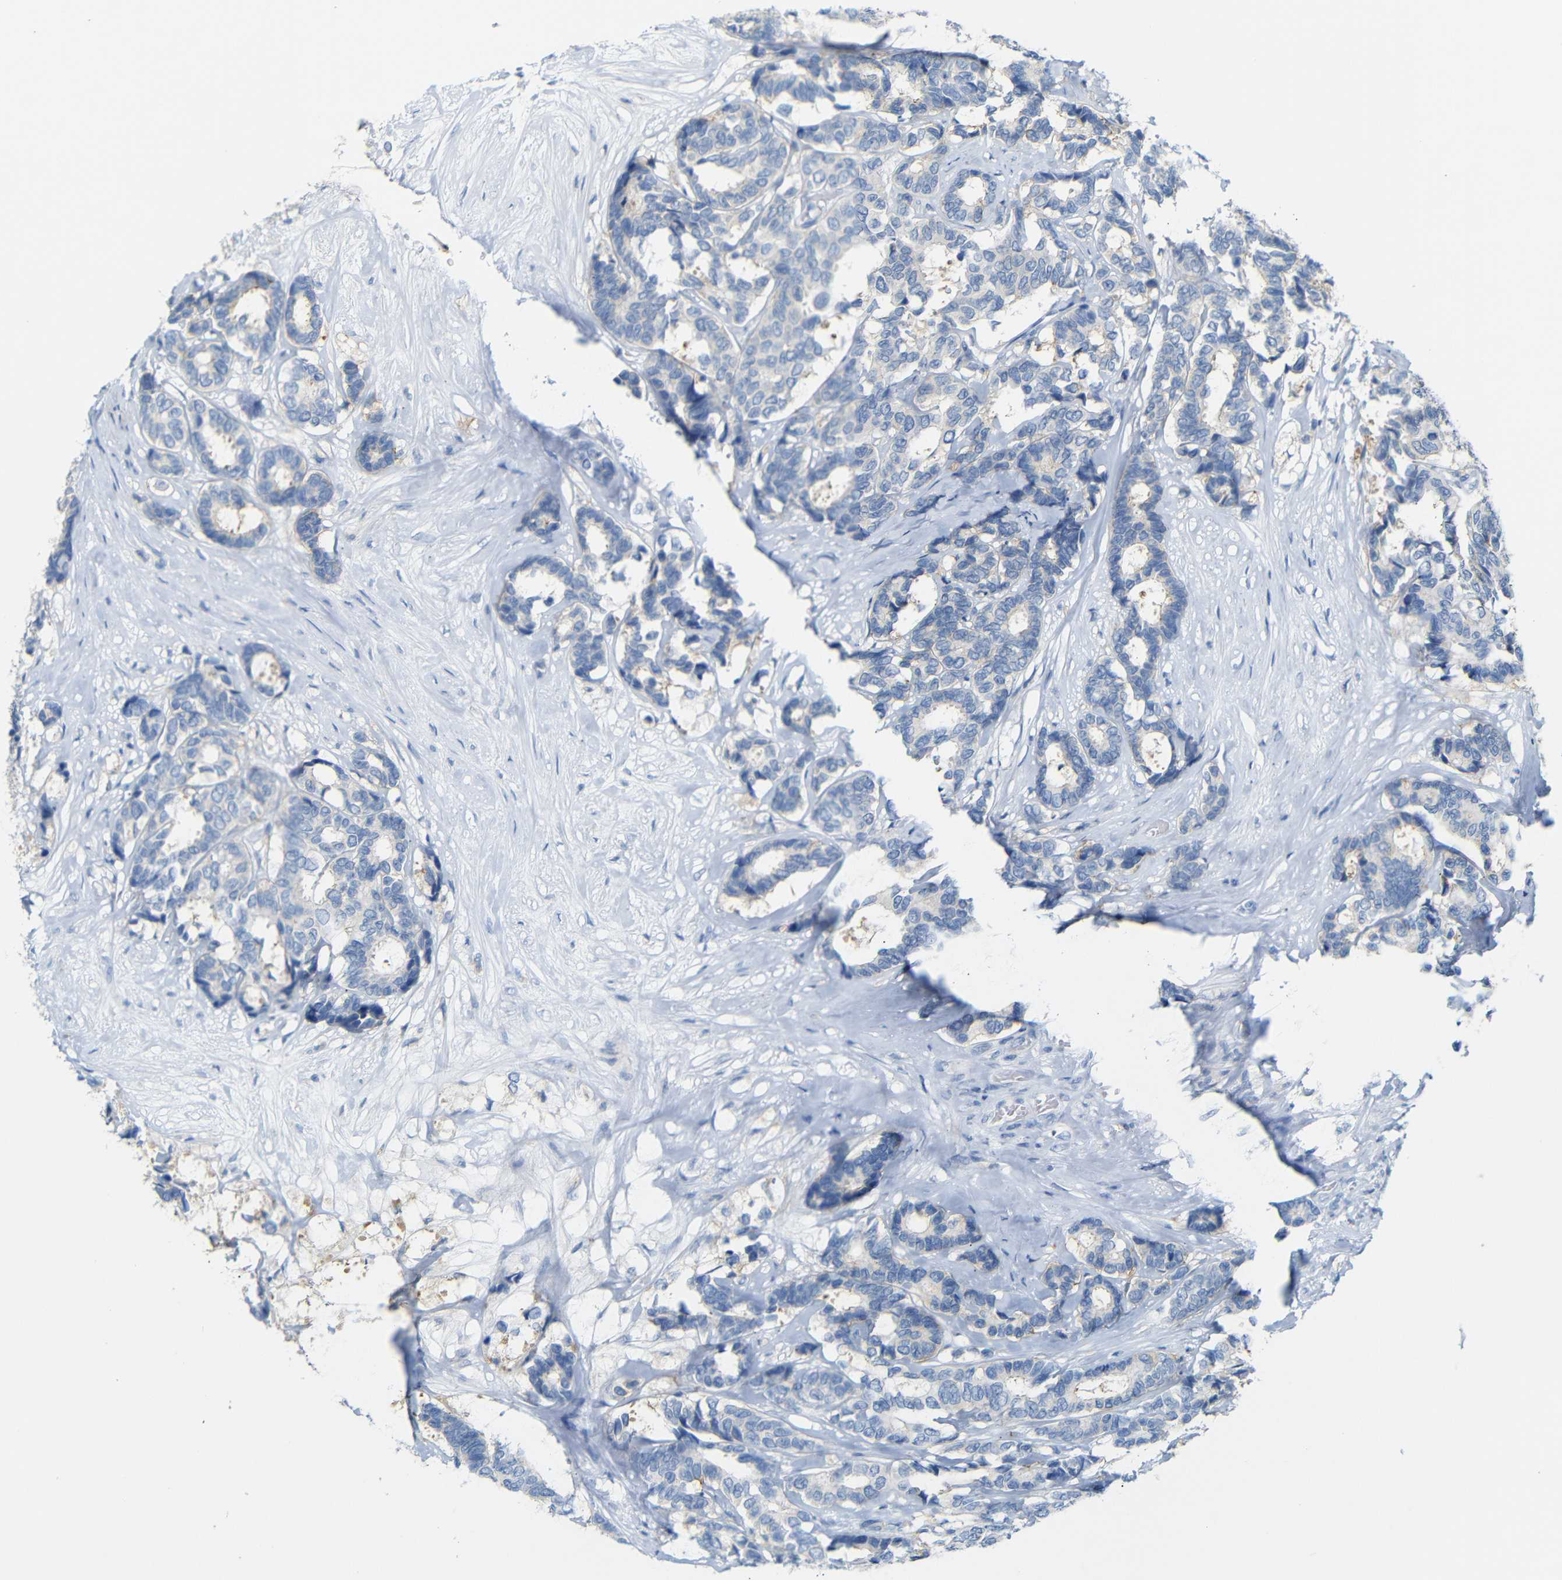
{"staining": {"intensity": "negative", "quantity": "none", "location": "none"}, "tissue": "breast cancer", "cell_type": "Tumor cells", "image_type": "cancer", "snomed": [{"axis": "morphology", "description": "Duct carcinoma"}, {"axis": "topography", "description": "Breast"}], "caption": "Protein analysis of intraductal carcinoma (breast) exhibits no significant positivity in tumor cells.", "gene": "FCRL1", "patient": {"sex": "female", "age": 87}}